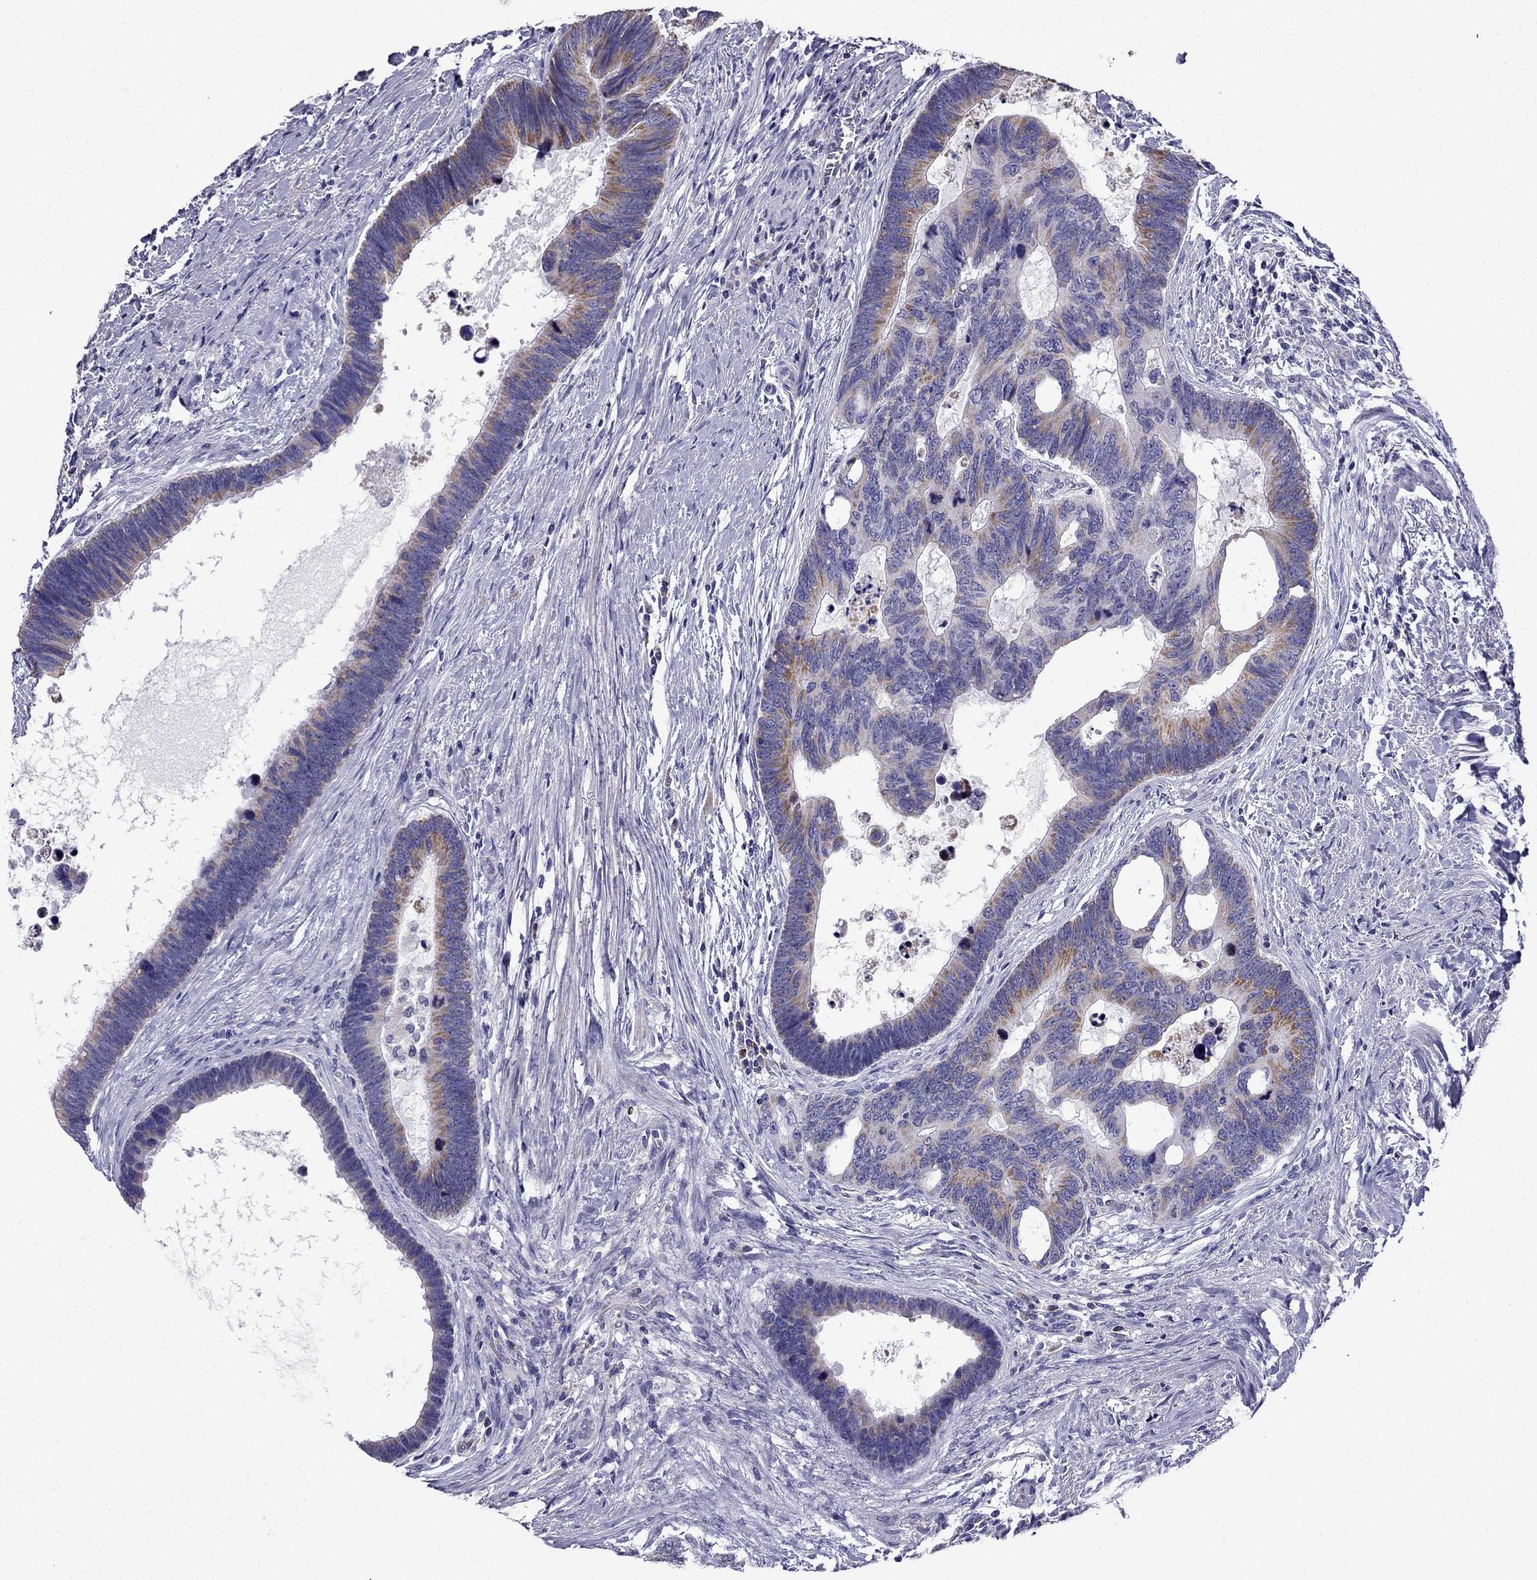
{"staining": {"intensity": "moderate", "quantity": "<25%", "location": "cytoplasmic/membranous"}, "tissue": "colorectal cancer", "cell_type": "Tumor cells", "image_type": "cancer", "snomed": [{"axis": "morphology", "description": "Adenocarcinoma, NOS"}, {"axis": "topography", "description": "Colon"}], "caption": "This histopathology image displays immunohistochemistry staining of adenocarcinoma (colorectal), with low moderate cytoplasmic/membranous positivity in approximately <25% of tumor cells.", "gene": "KIF5A", "patient": {"sex": "female", "age": 77}}